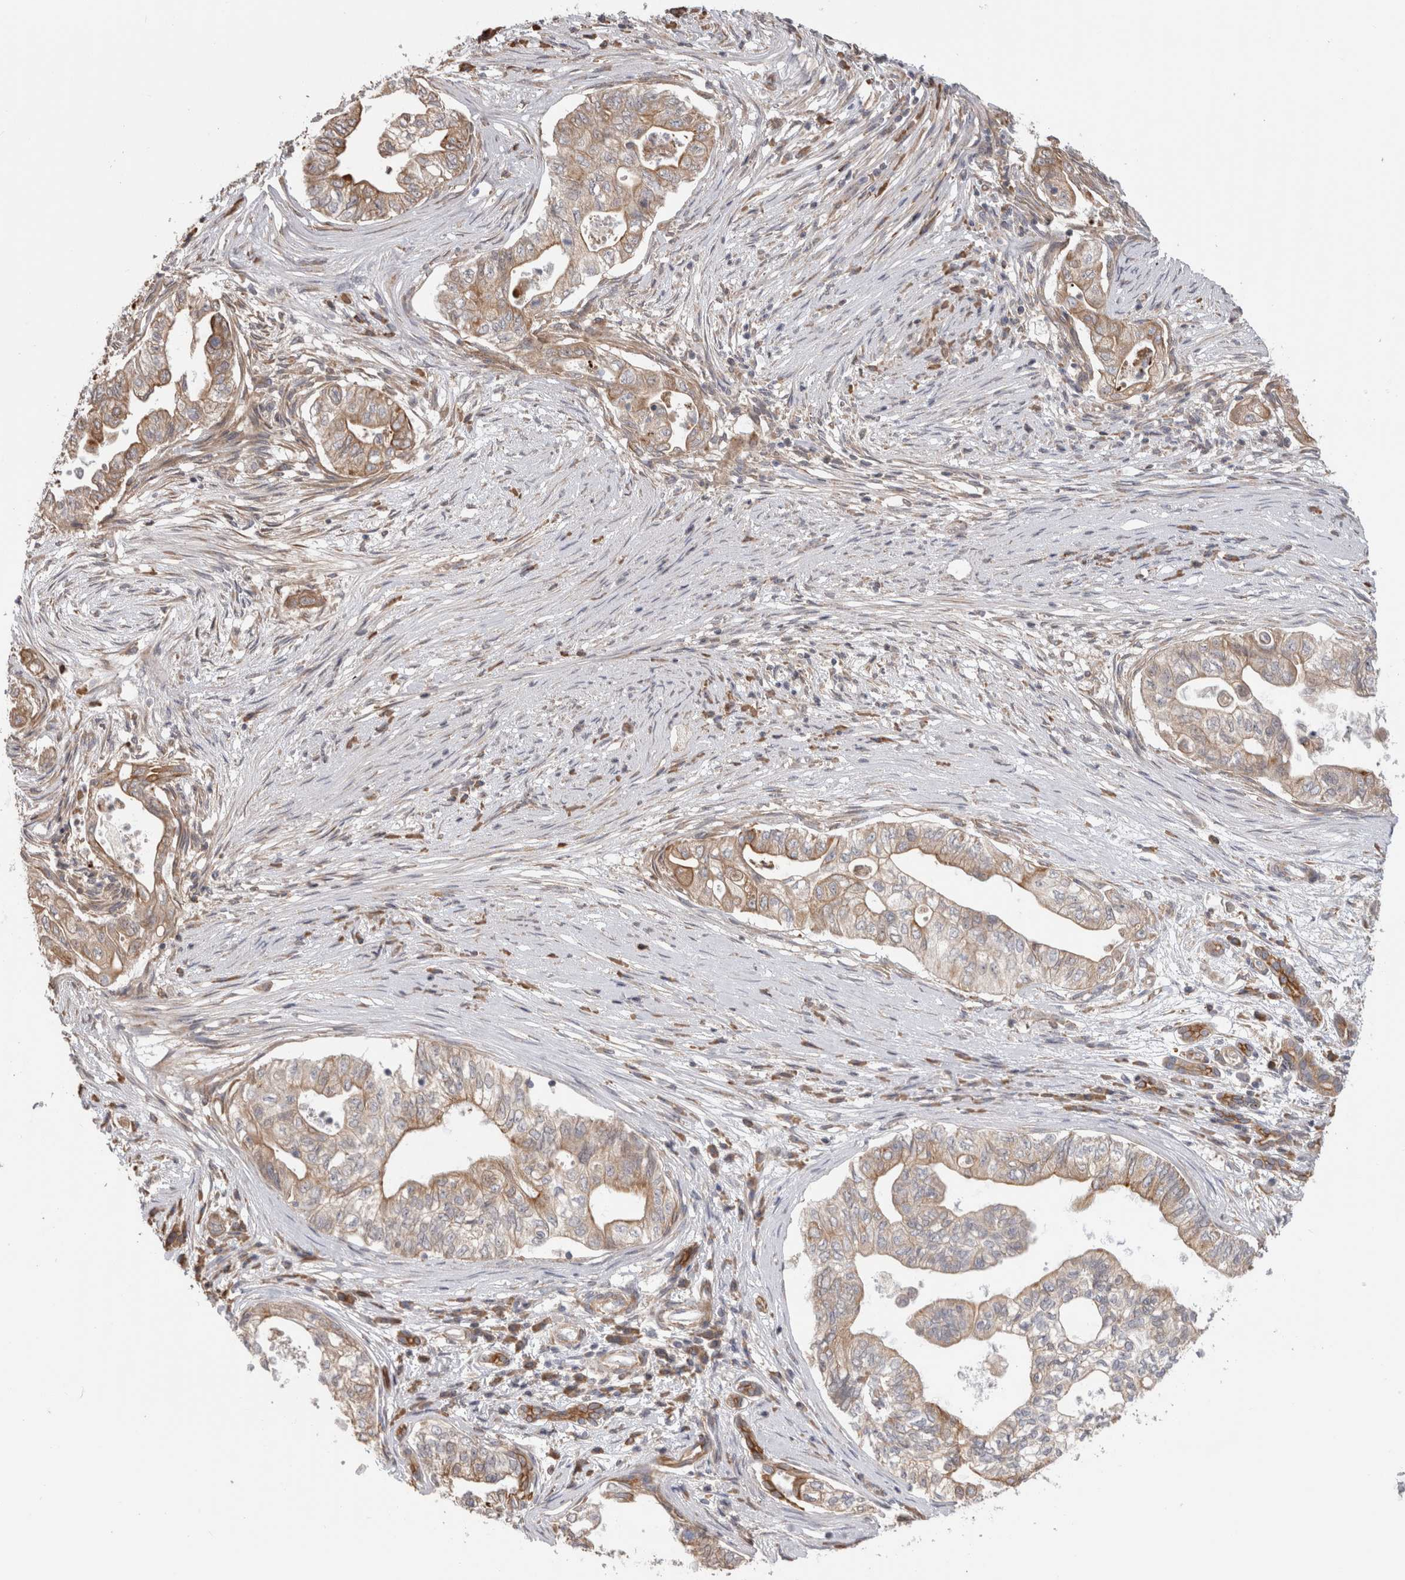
{"staining": {"intensity": "moderate", "quantity": ">75%", "location": "cytoplasmic/membranous"}, "tissue": "pancreatic cancer", "cell_type": "Tumor cells", "image_type": "cancer", "snomed": [{"axis": "morphology", "description": "Adenocarcinoma, NOS"}, {"axis": "topography", "description": "Pancreas"}], "caption": "Immunohistochemical staining of pancreatic cancer (adenocarcinoma) displays medium levels of moderate cytoplasmic/membranous positivity in approximately >75% of tumor cells.", "gene": "SMAP2", "patient": {"sex": "male", "age": 72}}